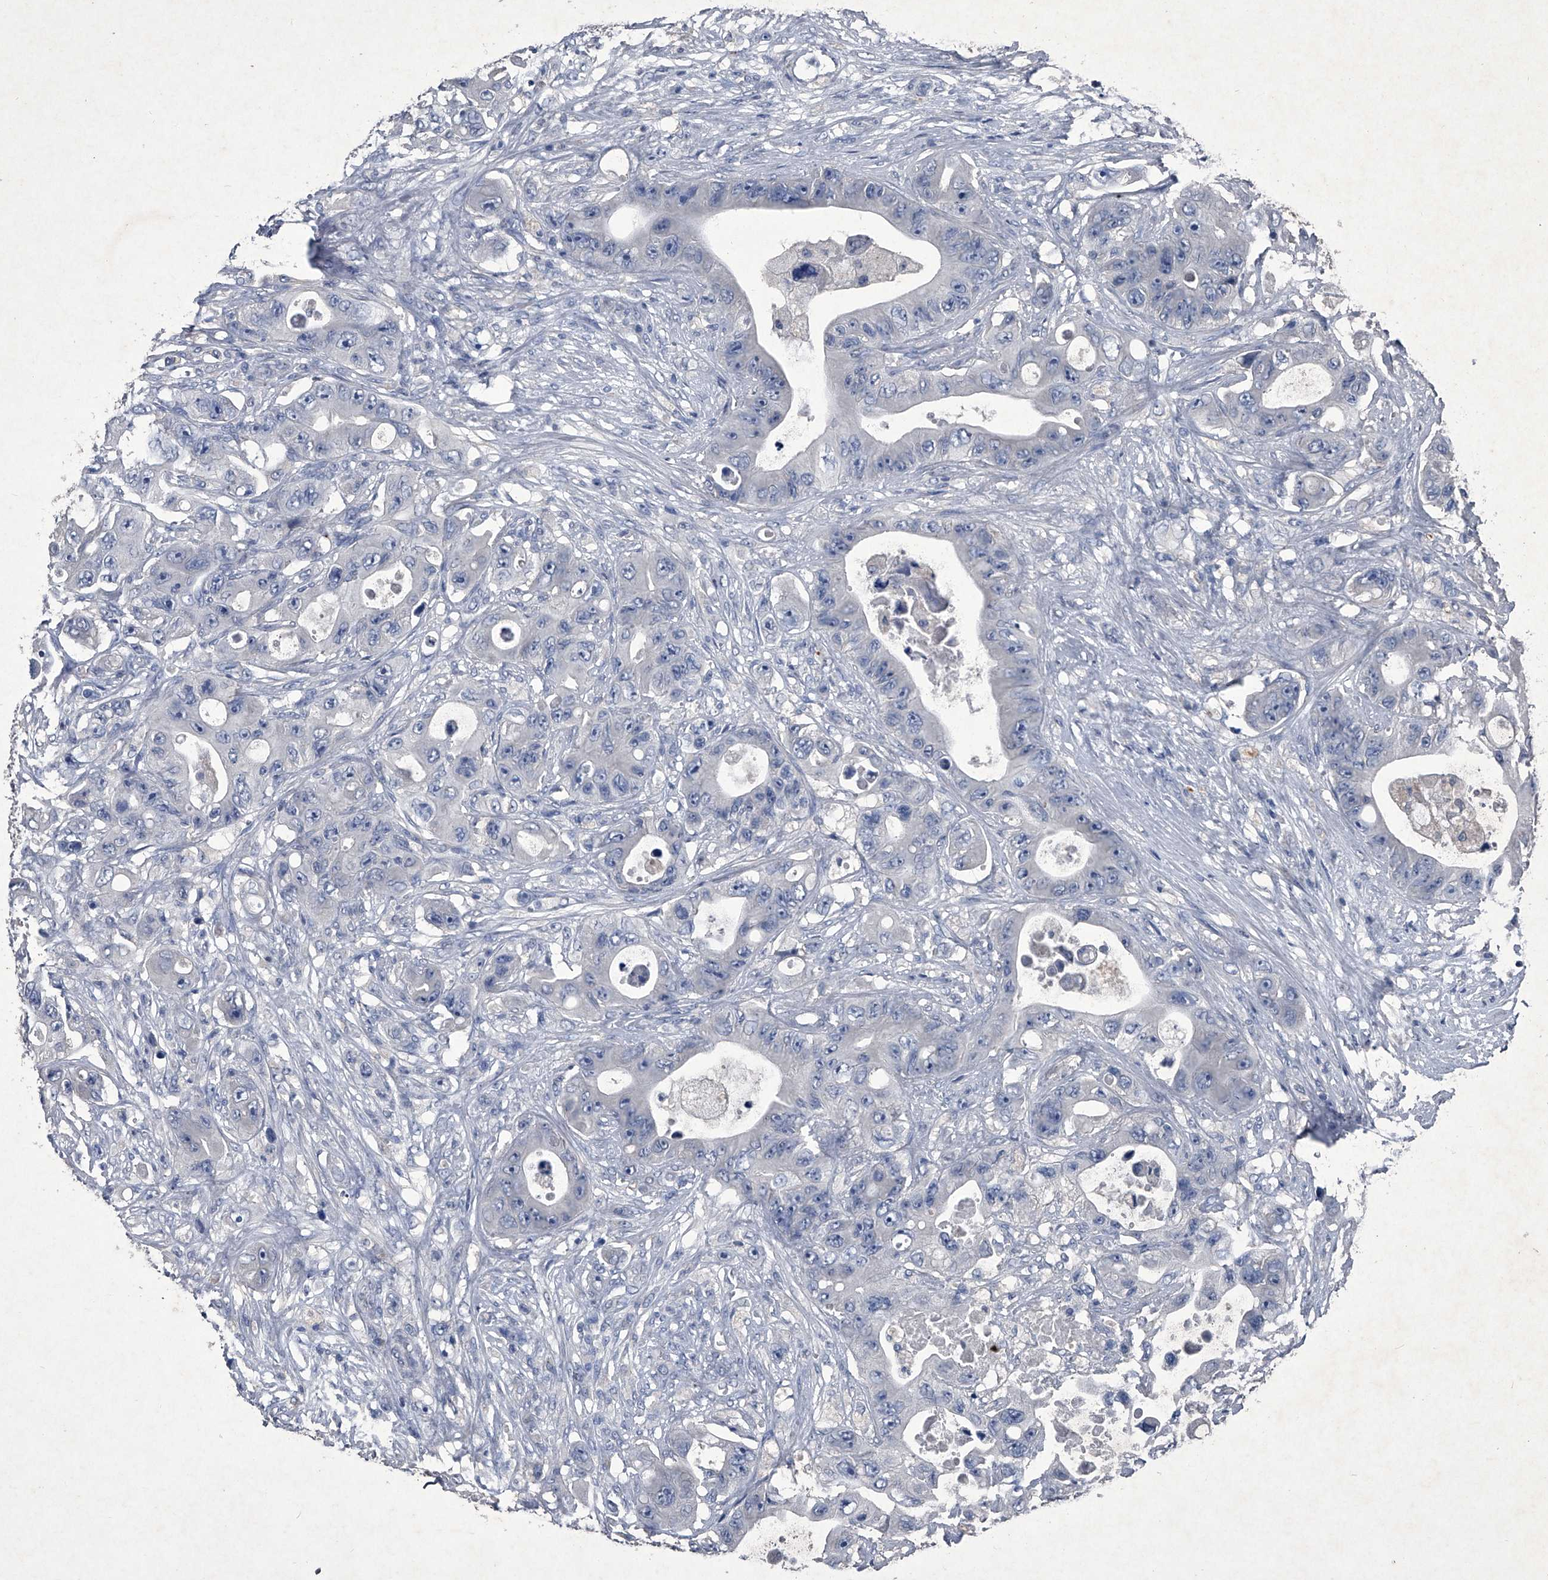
{"staining": {"intensity": "negative", "quantity": "none", "location": "none"}, "tissue": "colorectal cancer", "cell_type": "Tumor cells", "image_type": "cancer", "snomed": [{"axis": "morphology", "description": "Adenocarcinoma, NOS"}, {"axis": "topography", "description": "Colon"}], "caption": "High magnification brightfield microscopy of adenocarcinoma (colorectal) stained with DAB (brown) and counterstained with hematoxylin (blue): tumor cells show no significant expression. (Brightfield microscopy of DAB immunohistochemistry at high magnification).", "gene": "MAPKAP1", "patient": {"sex": "female", "age": 46}}